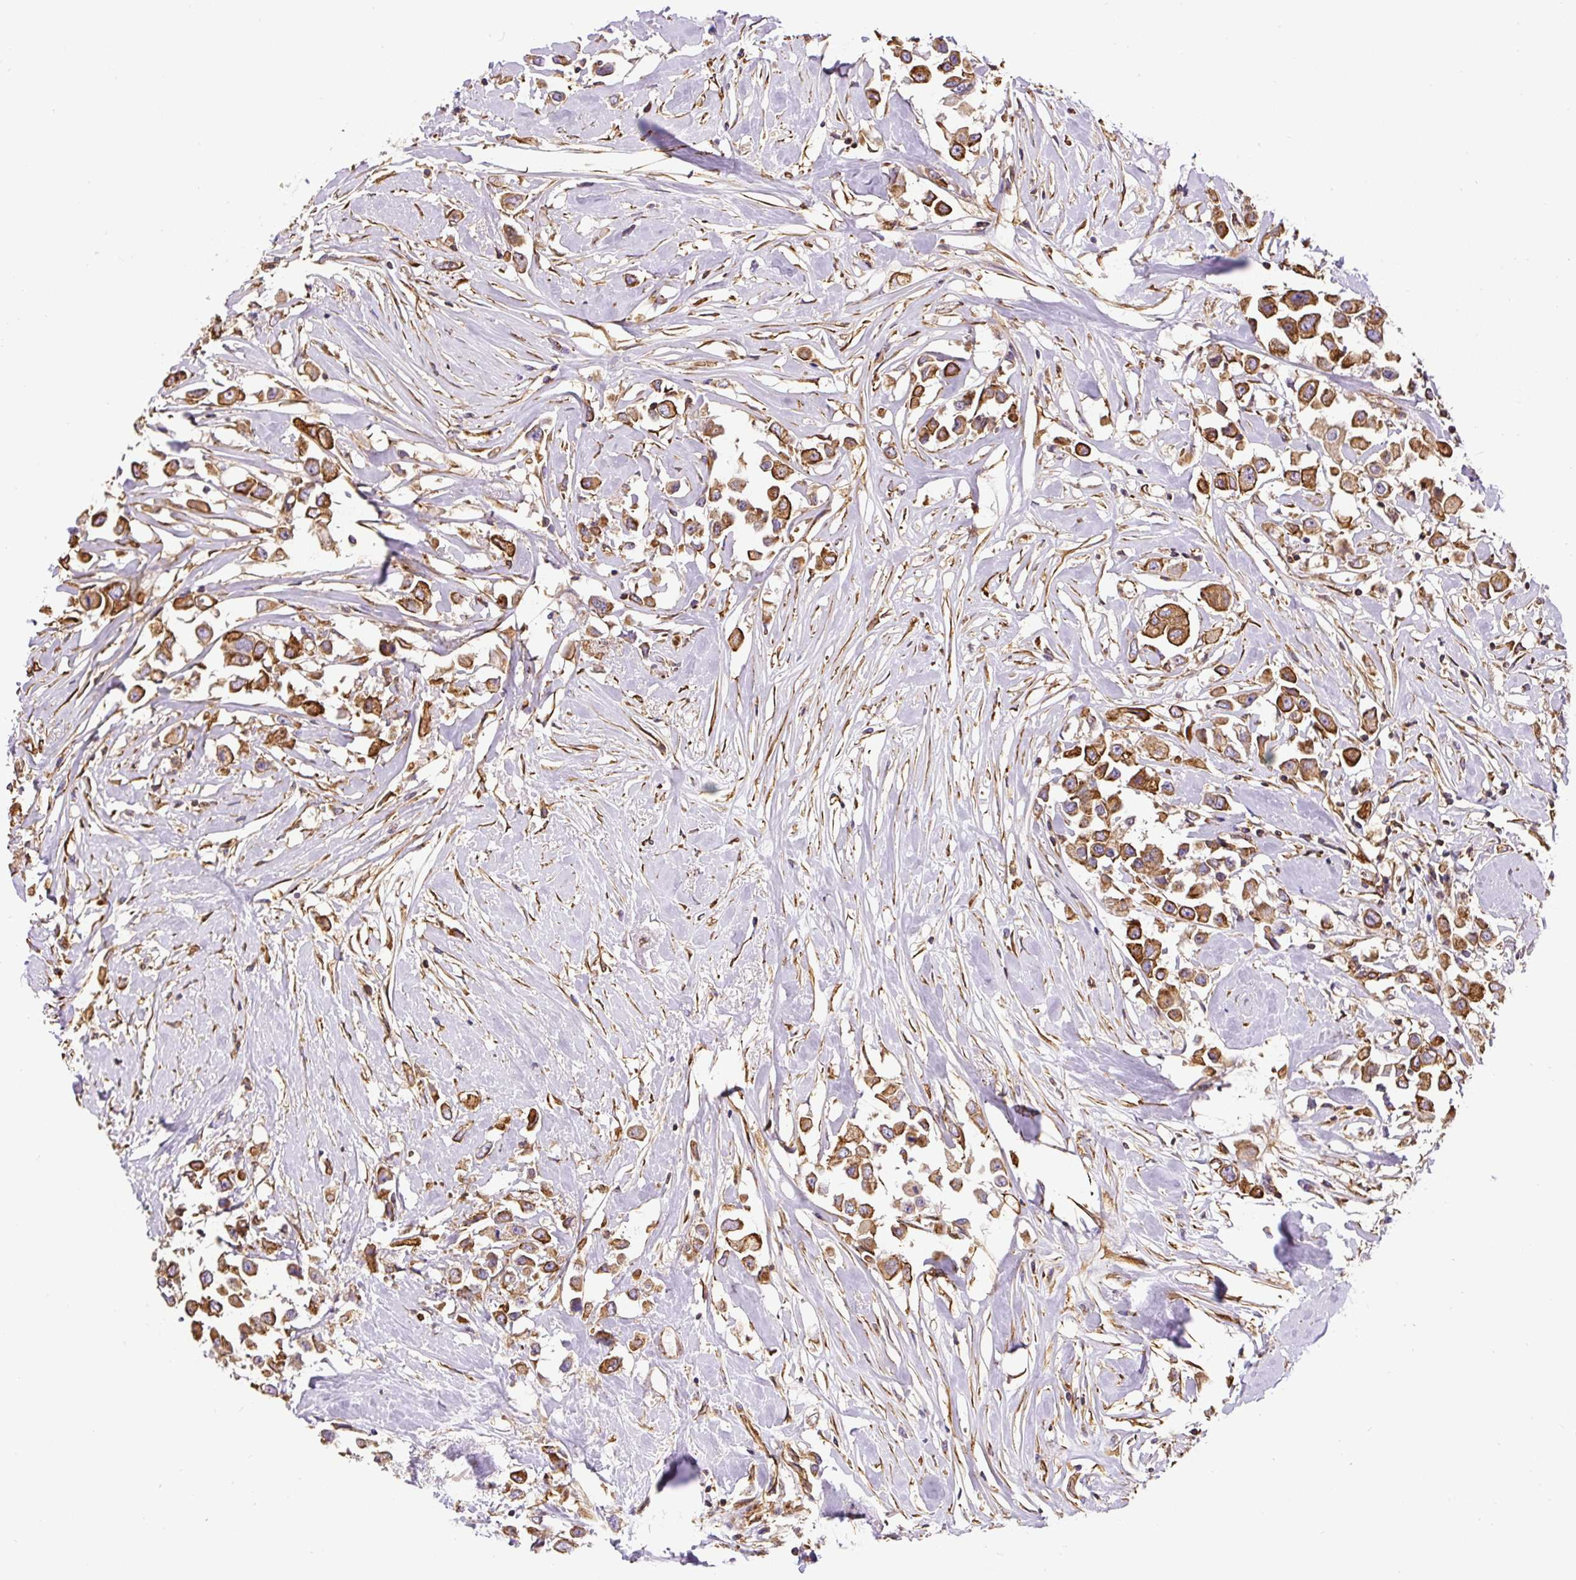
{"staining": {"intensity": "strong", "quantity": ">75%", "location": "cytoplasmic/membranous"}, "tissue": "breast cancer", "cell_type": "Tumor cells", "image_type": "cancer", "snomed": [{"axis": "morphology", "description": "Duct carcinoma"}, {"axis": "topography", "description": "Breast"}], "caption": "An image of human breast cancer stained for a protein reveals strong cytoplasmic/membranous brown staining in tumor cells. The protein of interest is stained brown, and the nuclei are stained in blue (DAB (3,3'-diaminobenzidine) IHC with brightfield microscopy, high magnification).", "gene": "DCTN1", "patient": {"sex": "female", "age": 61}}